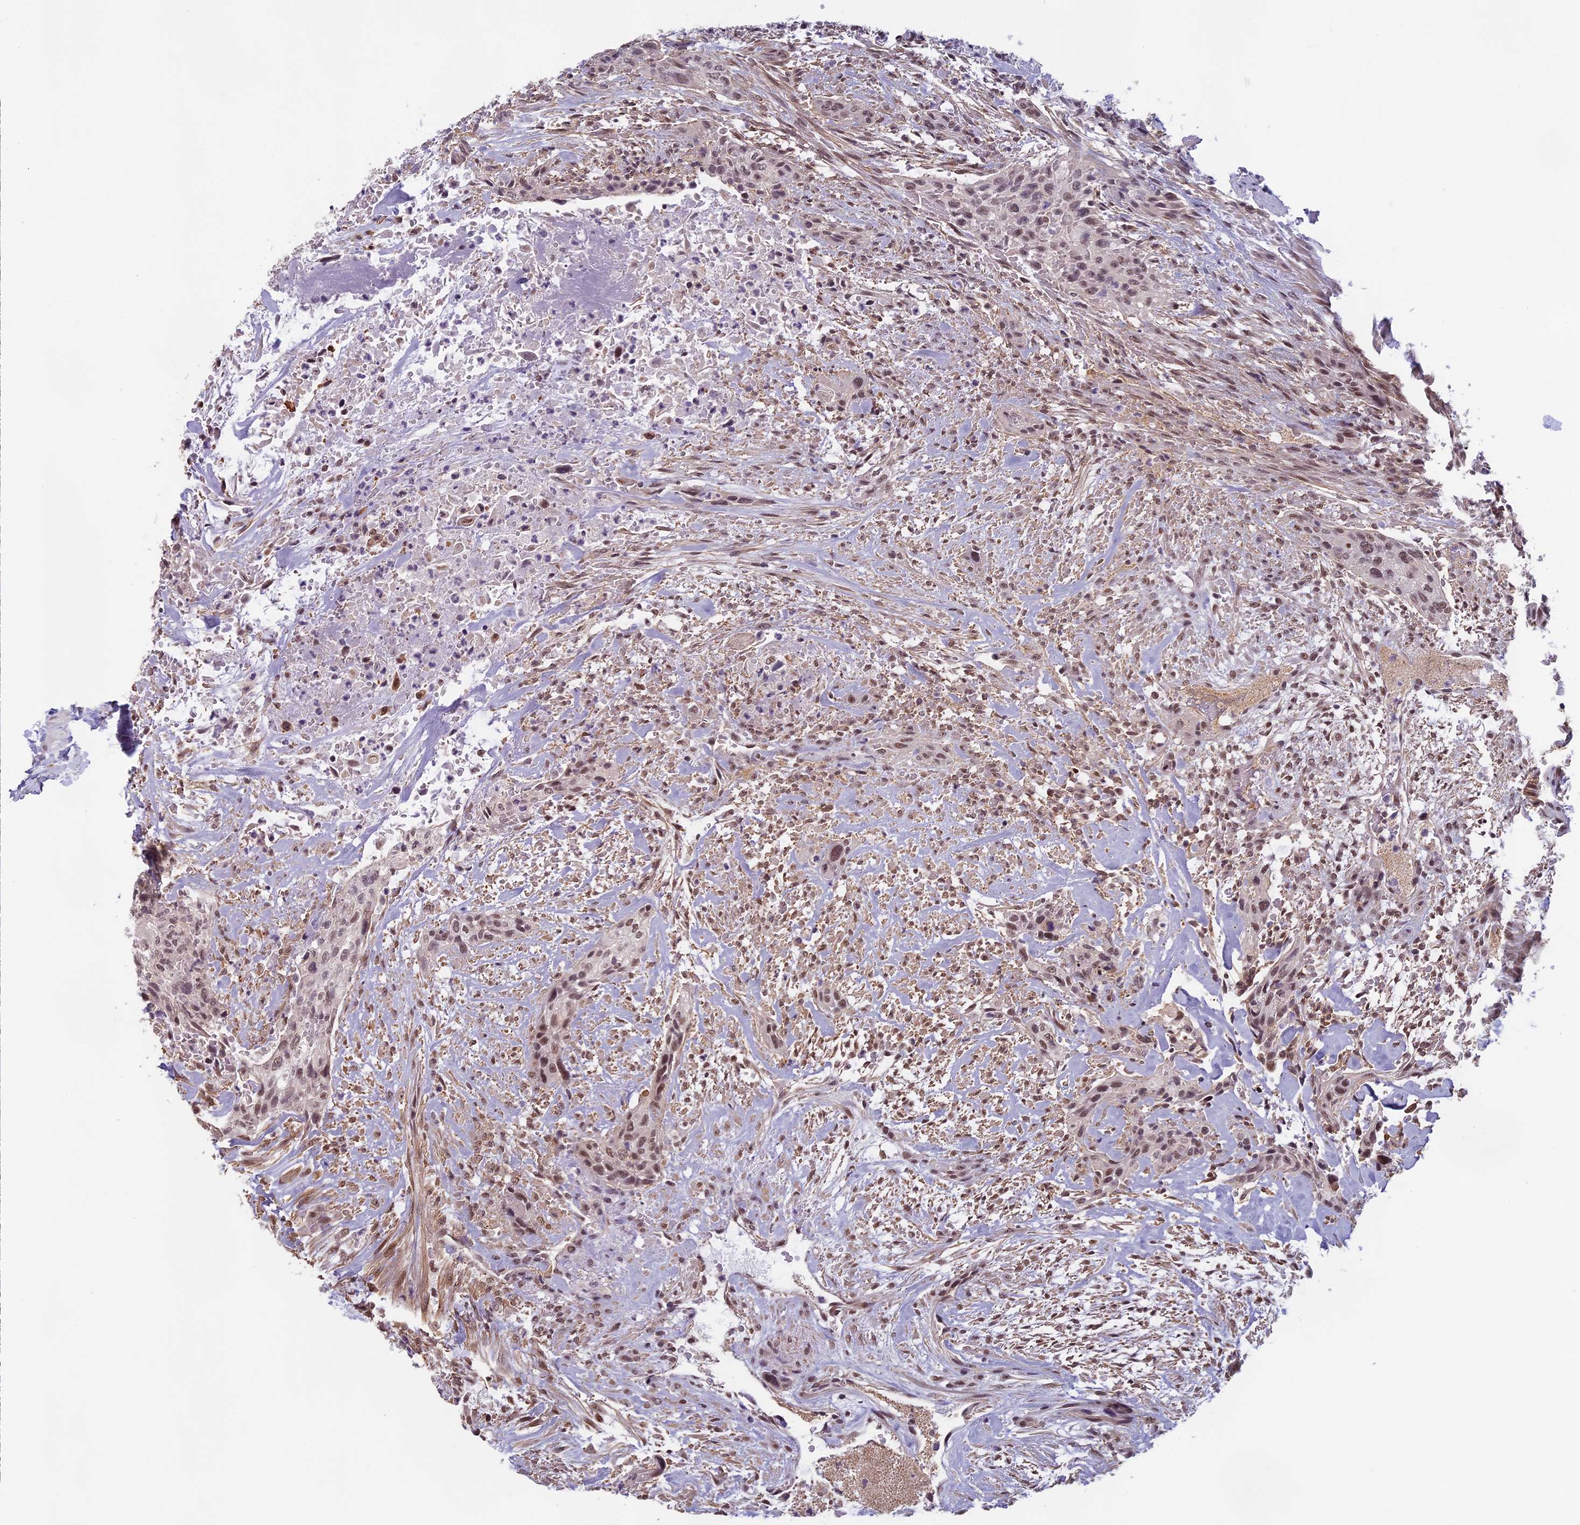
{"staining": {"intensity": "moderate", "quantity": ">75%", "location": "nuclear"}, "tissue": "urothelial cancer", "cell_type": "Tumor cells", "image_type": "cancer", "snomed": [{"axis": "morphology", "description": "Urothelial carcinoma, High grade"}, {"axis": "topography", "description": "Urinary bladder"}], "caption": "Moderate nuclear expression for a protein is appreciated in about >75% of tumor cells of urothelial carcinoma (high-grade) using IHC.", "gene": "MORF4L1", "patient": {"sex": "male", "age": 35}}